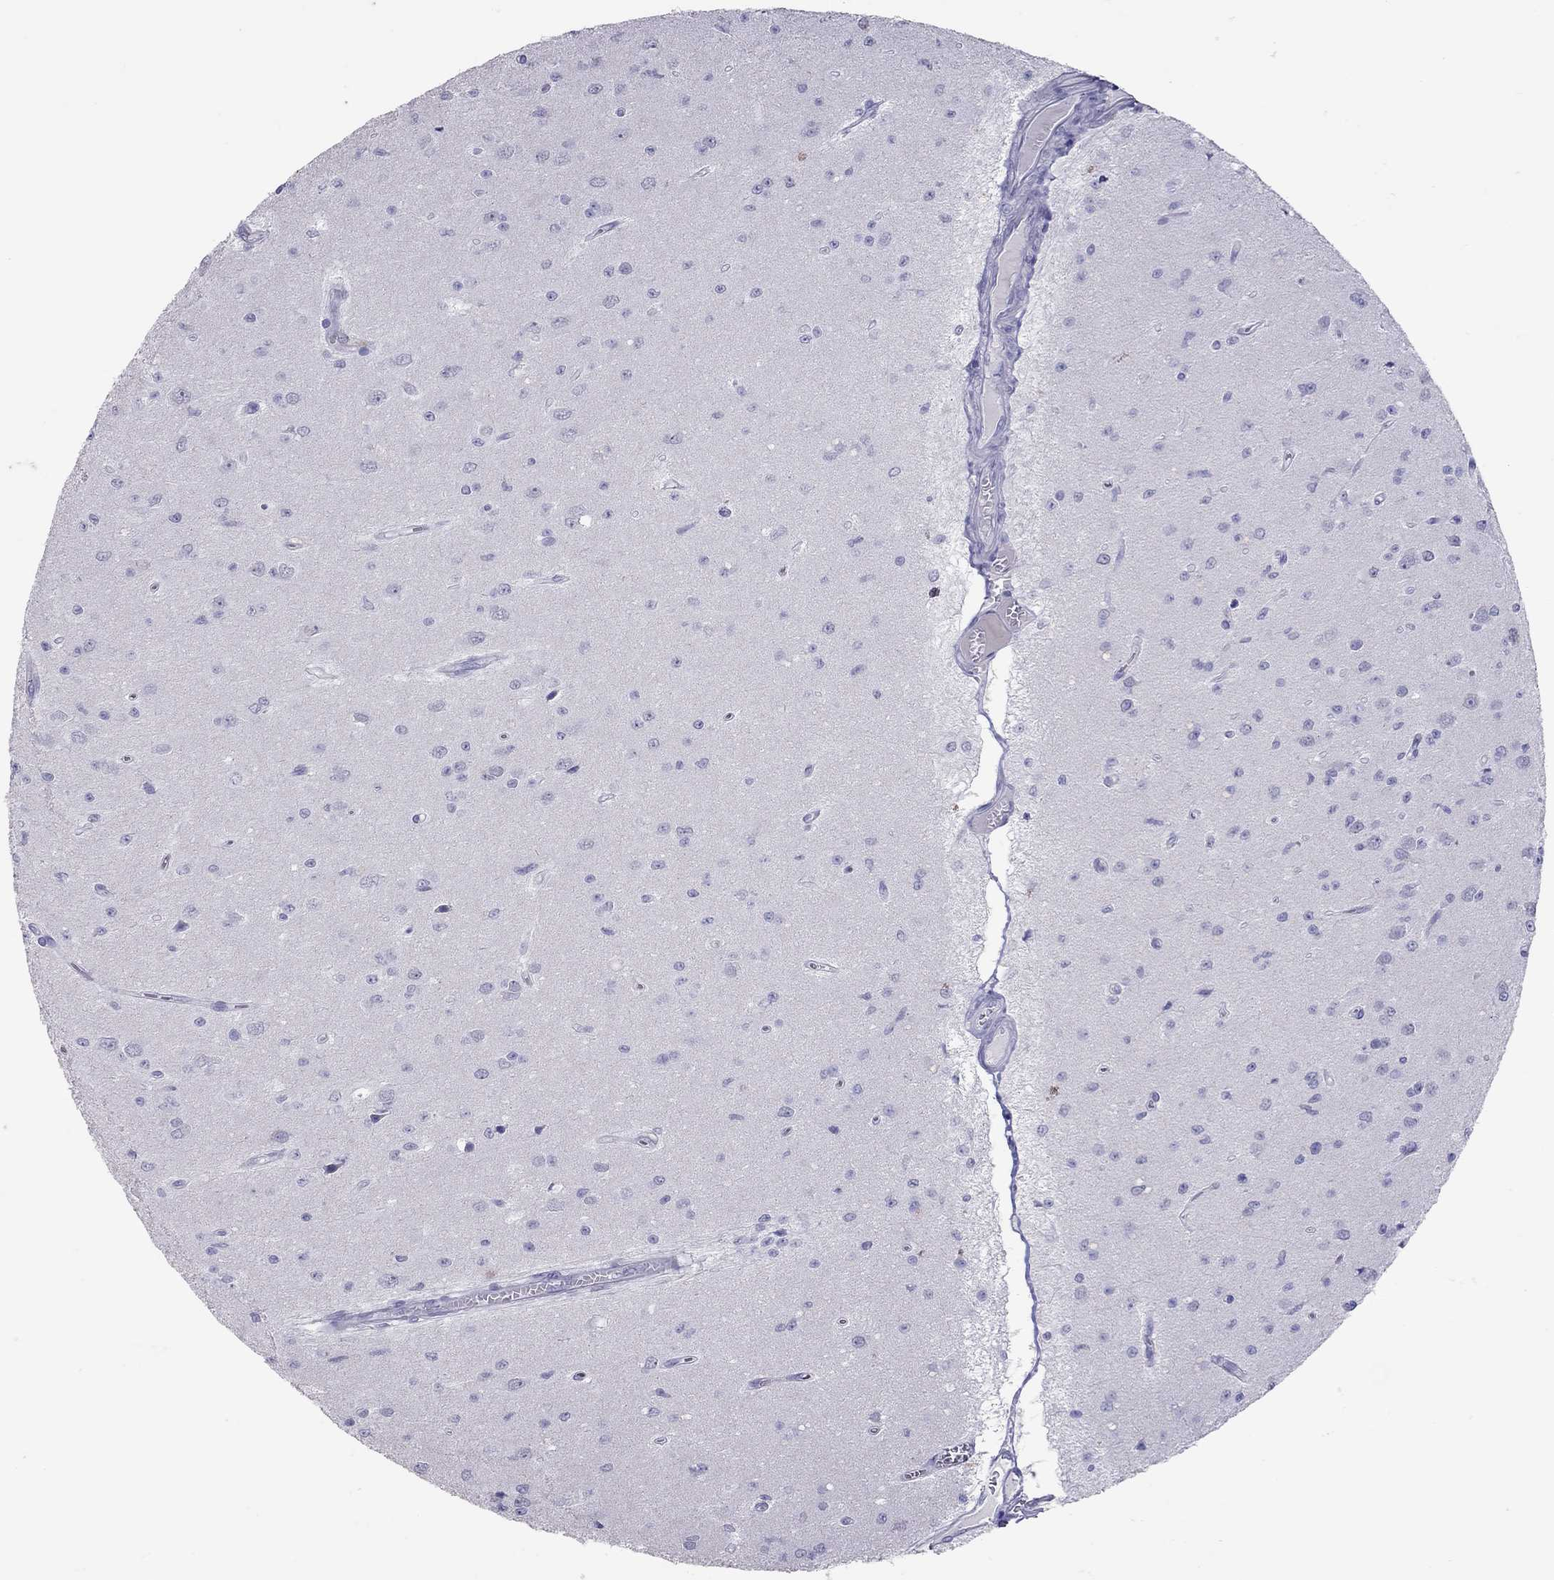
{"staining": {"intensity": "negative", "quantity": "none", "location": "none"}, "tissue": "glioma", "cell_type": "Tumor cells", "image_type": "cancer", "snomed": [{"axis": "morphology", "description": "Glioma, malignant, Low grade"}, {"axis": "topography", "description": "Brain"}], "caption": "Photomicrograph shows no protein expression in tumor cells of low-grade glioma (malignant) tissue.", "gene": "MUC16", "patient": {"sex": "female", "age": 45}}